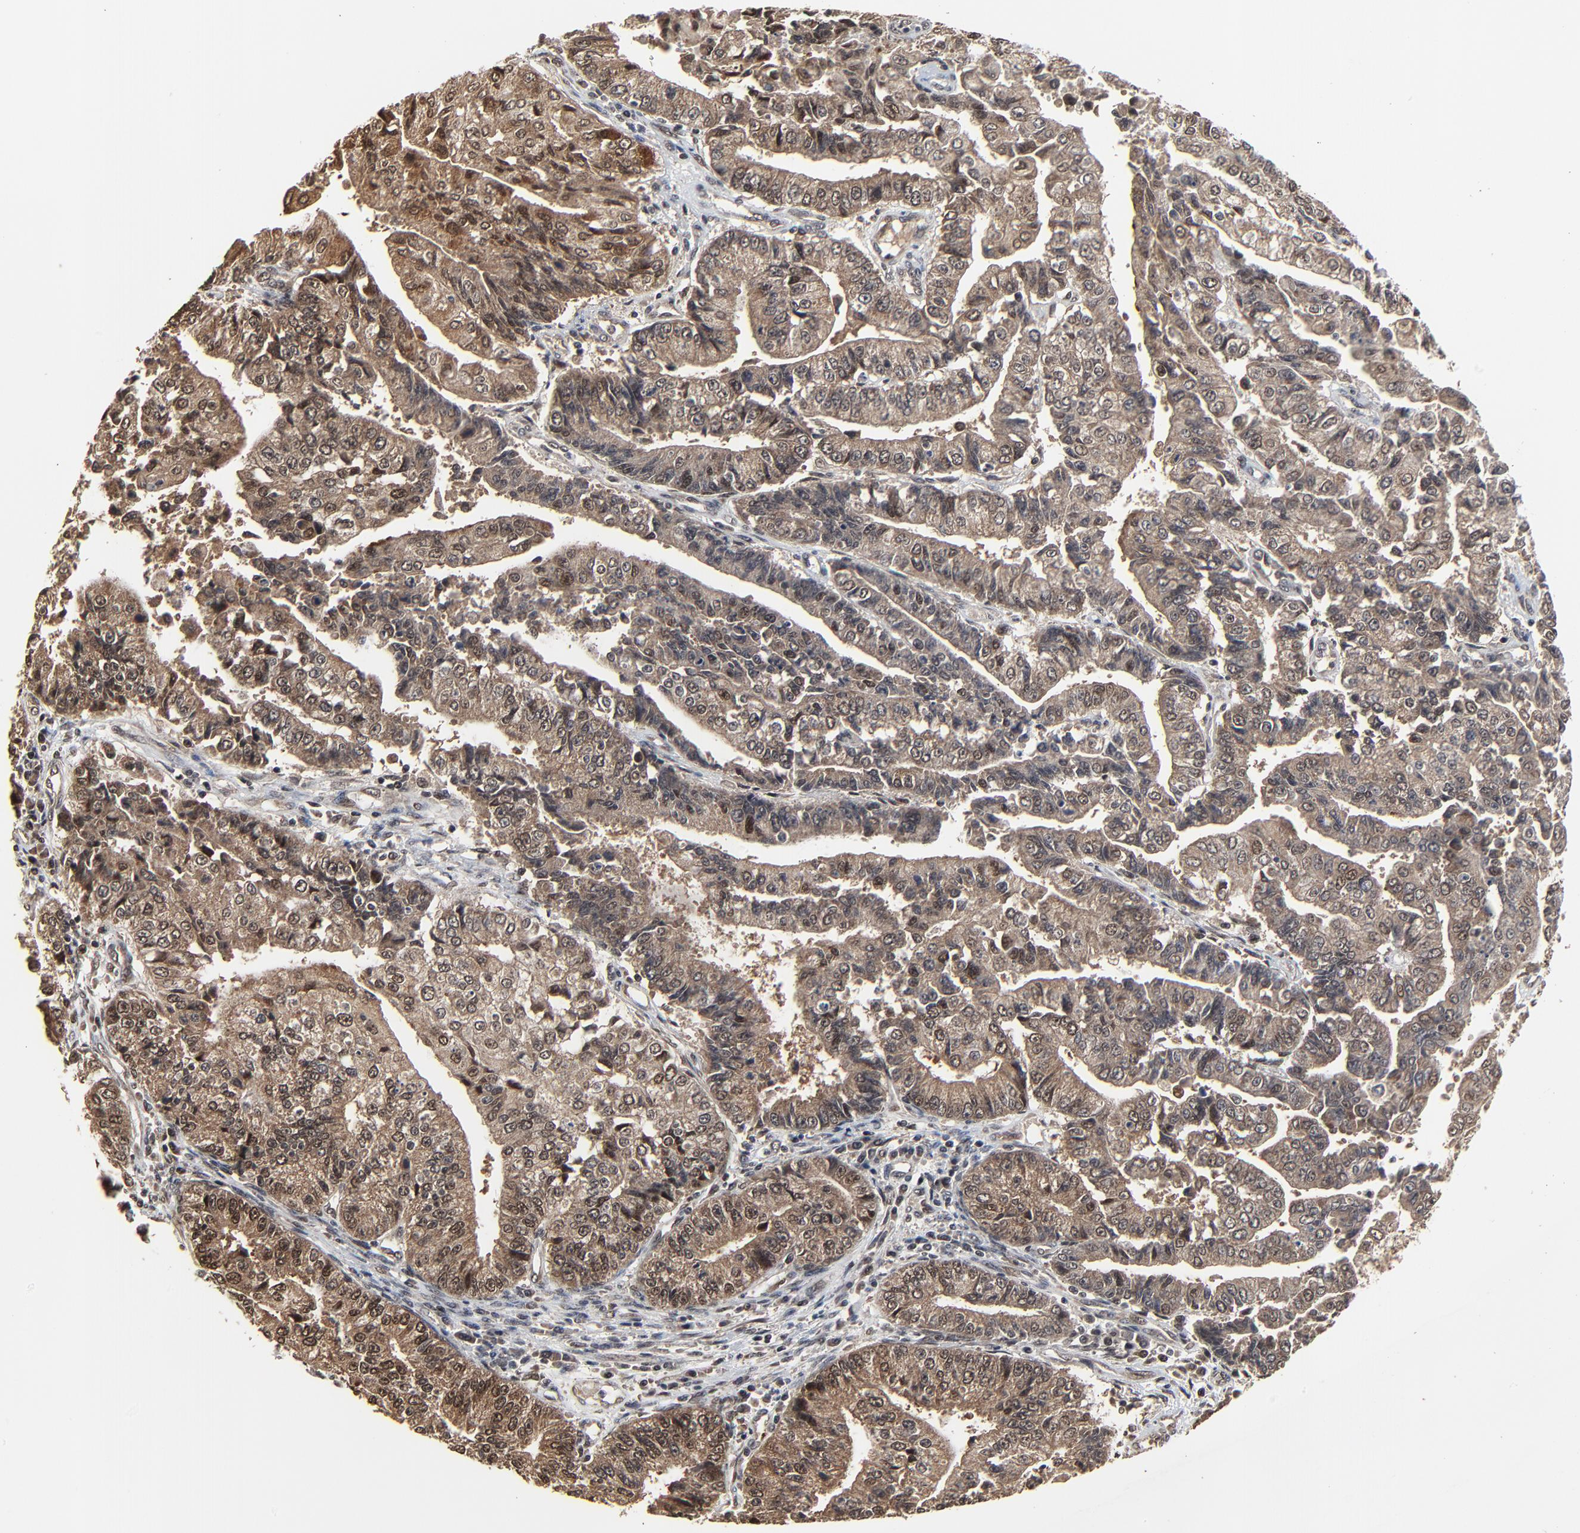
{"staining": {"intensity": "moderate", "quantity": "25%-75%", "location": "cytoplasmic/membranous,nuclear"}, "tissue": "endometrial cancer", "cell_type": "Tumor cells", "image_type": "cancer", "snomed": [{"axis": "morphology", "description": "Adenocarcinoma, NOS"}, {"axis": "topography", "description": "Endometrium"}], "caption": "Tumor cells exhibit medium levels of moderate cytoplasmic/membranous and nuclear expression in about 25%-75% of cells in adenocarcinoma (endometrial).", "gene": "RHOJ", "patient": {"sex": "female", "age": 75}}